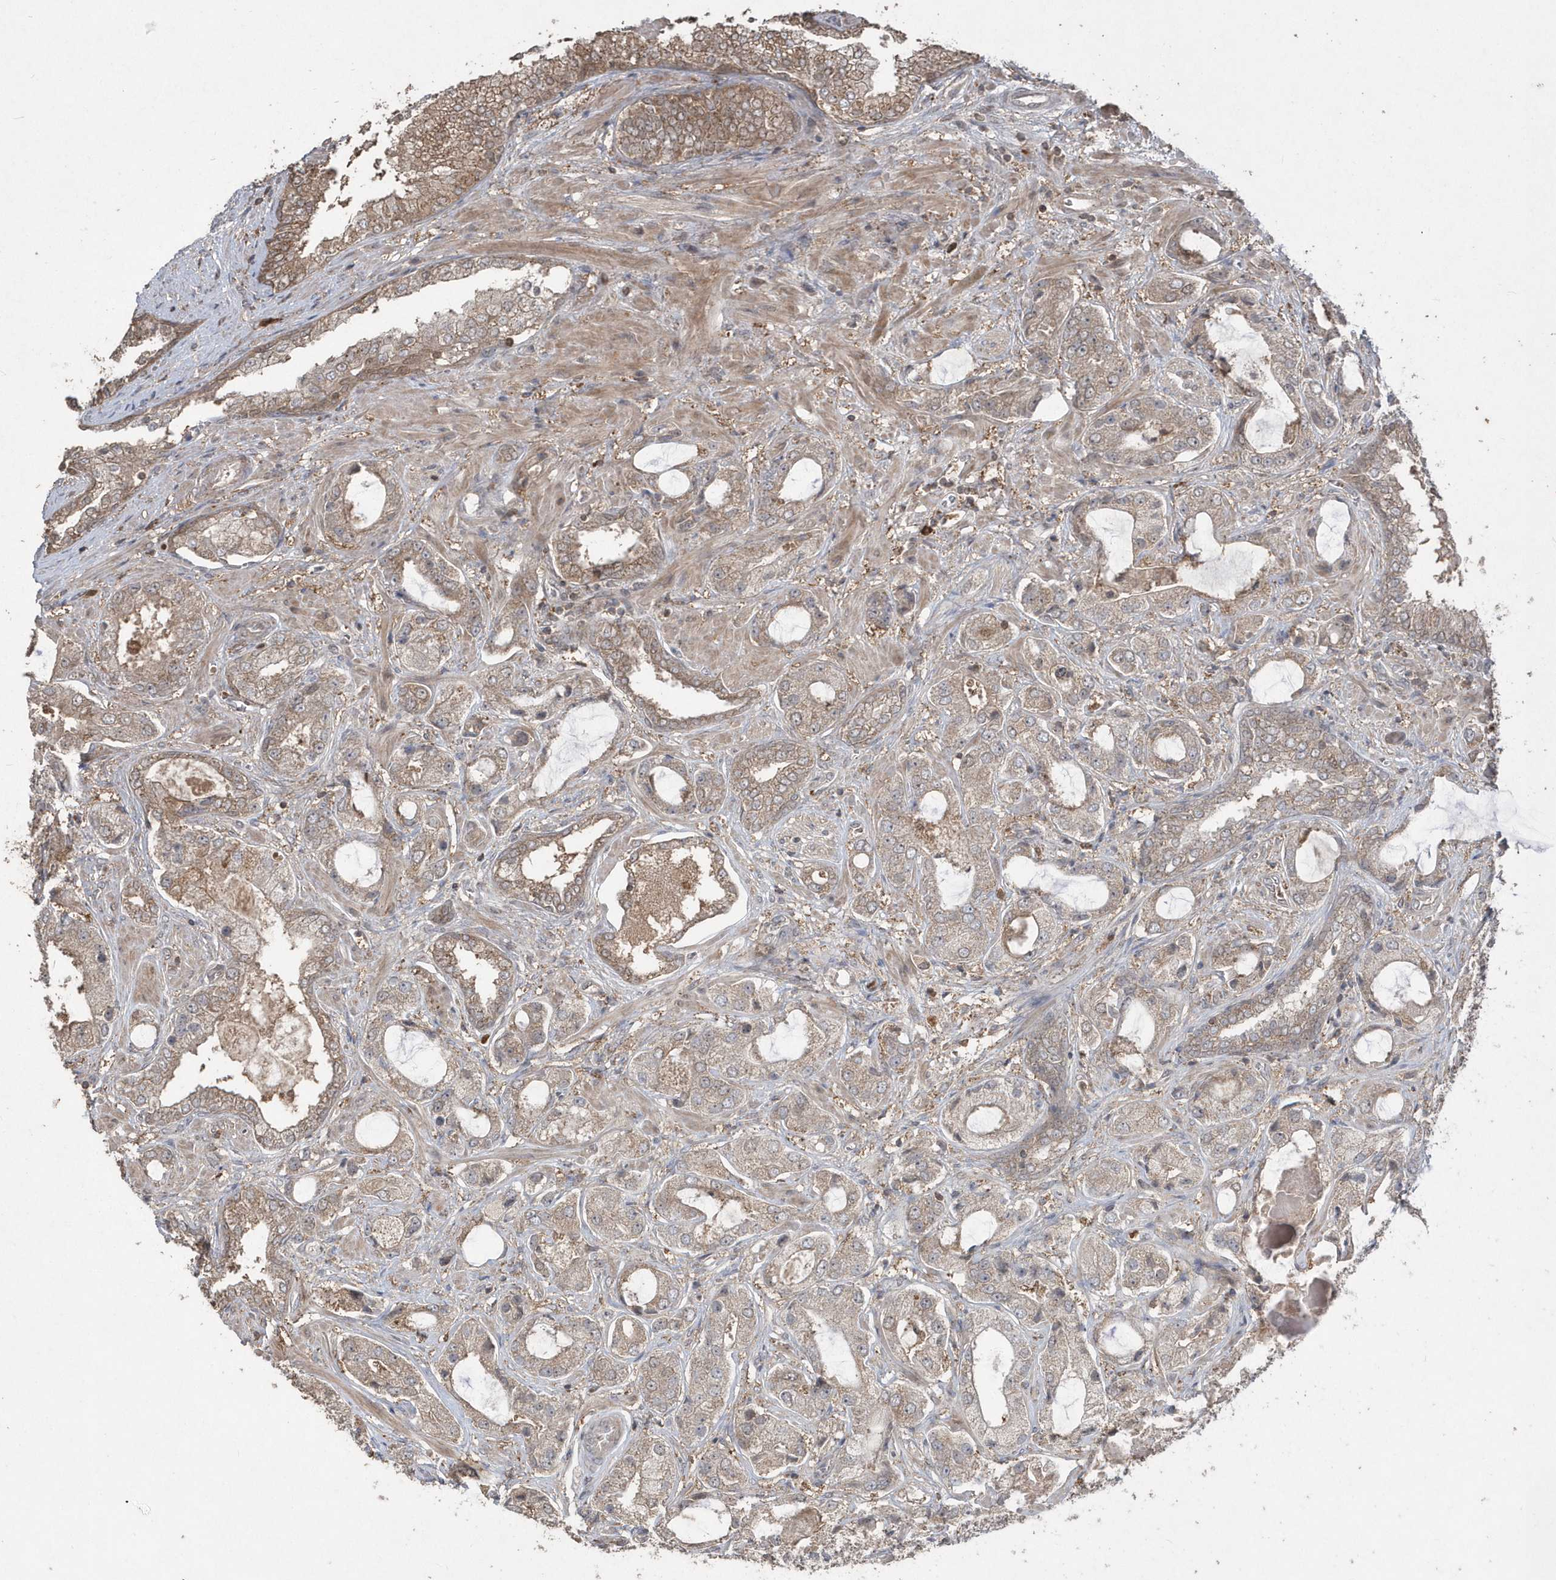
{"staining": {"intensity": "weak", "quantity": ">75%", "location": "cytoplasmic/membranous"}, "tissue": "prostate cancer", "cell_type": "Tumor cells", "image_type": "cancer", "snomed": [{"axis": "morphology", "description": "Normal tissue, NOS"}, {"axis": "morphology", "description": "Adenocarcinoma, High grade"}, {"axis": "topography", "description": "Prostate"}, {"axis": "topography", "description": "Peripheral nerve tissue"}], "caption": "This image demonstrates prostate cancer (high-grade adenocarcinoma) stained with IHC to label a protein in brown. The cytoplasmic/membranous of tumor cells show weak positivity for the protein. Nuclei are counter-stained blue.", "gene": "GEMIN6", "patient": {"sex": "male", "age": 59}}